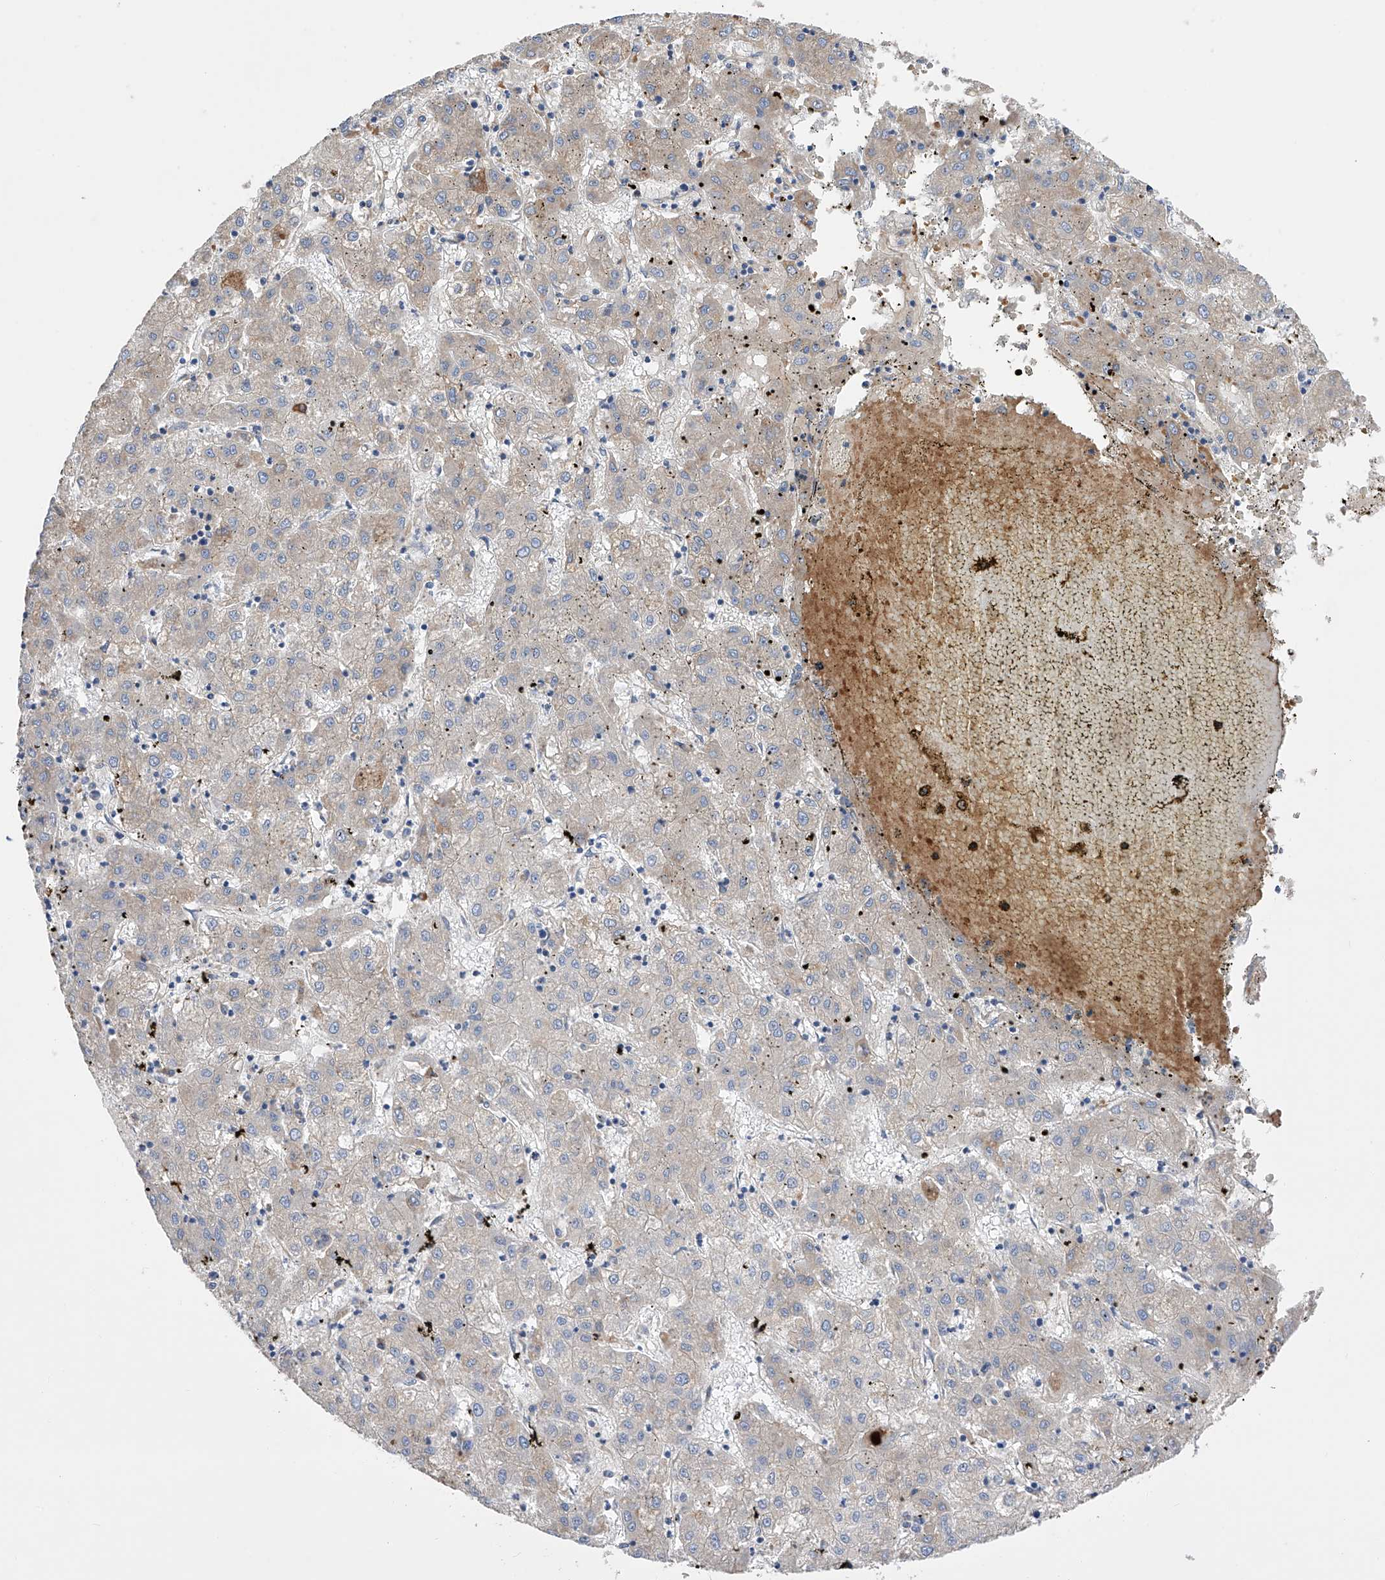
{"staining": {"intensity": "weak", "quantity": "<25%", "location": "cytoplasmic/membranous"}, "tissue": "liver cancer", "cell_type": "Tumor cells", "image_type": "cancer", "snomed": [{"axis": "morphology", "description": "Carcinoma, Hepatocellular, NOS"}, {"axis": "topography", "description": "Liver"}], "caption": "Liver hepatocellular carcinoma was stained to show a protein in brown. There is no significant expression in tumor cells. The staining is performed using DAB (3,3'-diaminobenzidine) brown chromogen with nuclei counter-stained in using hematoxylin.", "gene": "NFATC4", "patient": {"sex": "male", "age": 72}}